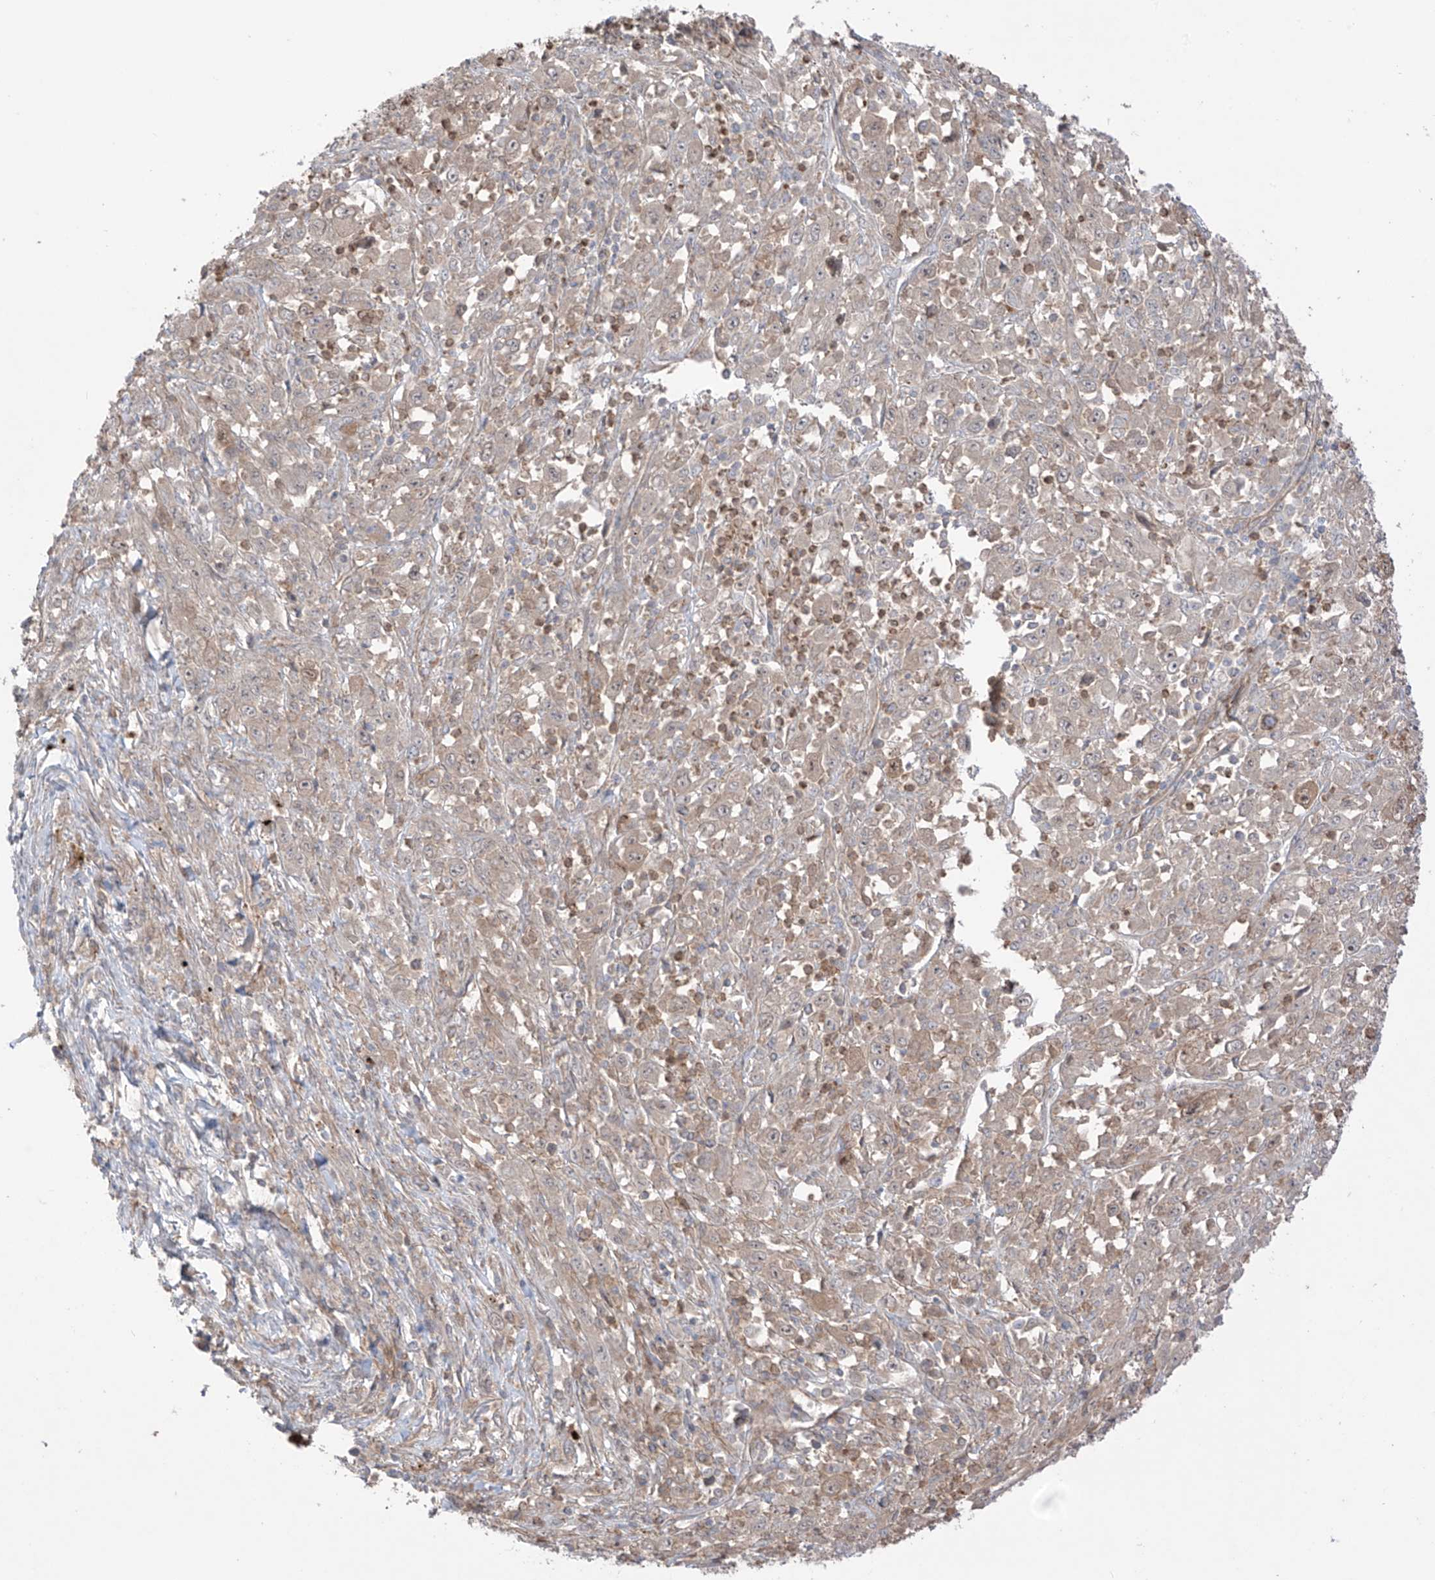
{"staining": {"intensity": "weak", "quantity": ">75%", "location": "cytoplasmic/membranous"}, "tissue": "melanoma", "cell_type": "Tumor cells", "image_type": "cancer", "snomed": [{"axis": "morphology", "description": "Malignant melanoma, Metastatic site"}, {"axis": "topography", "description": "Skin"}], "caption": "Human malignant melanoma (metastatic site) stained with a protein marker shows weak staining in tumor cells.", "gene": "TRMU", "patient": {"sex": "female", "age": 56}}